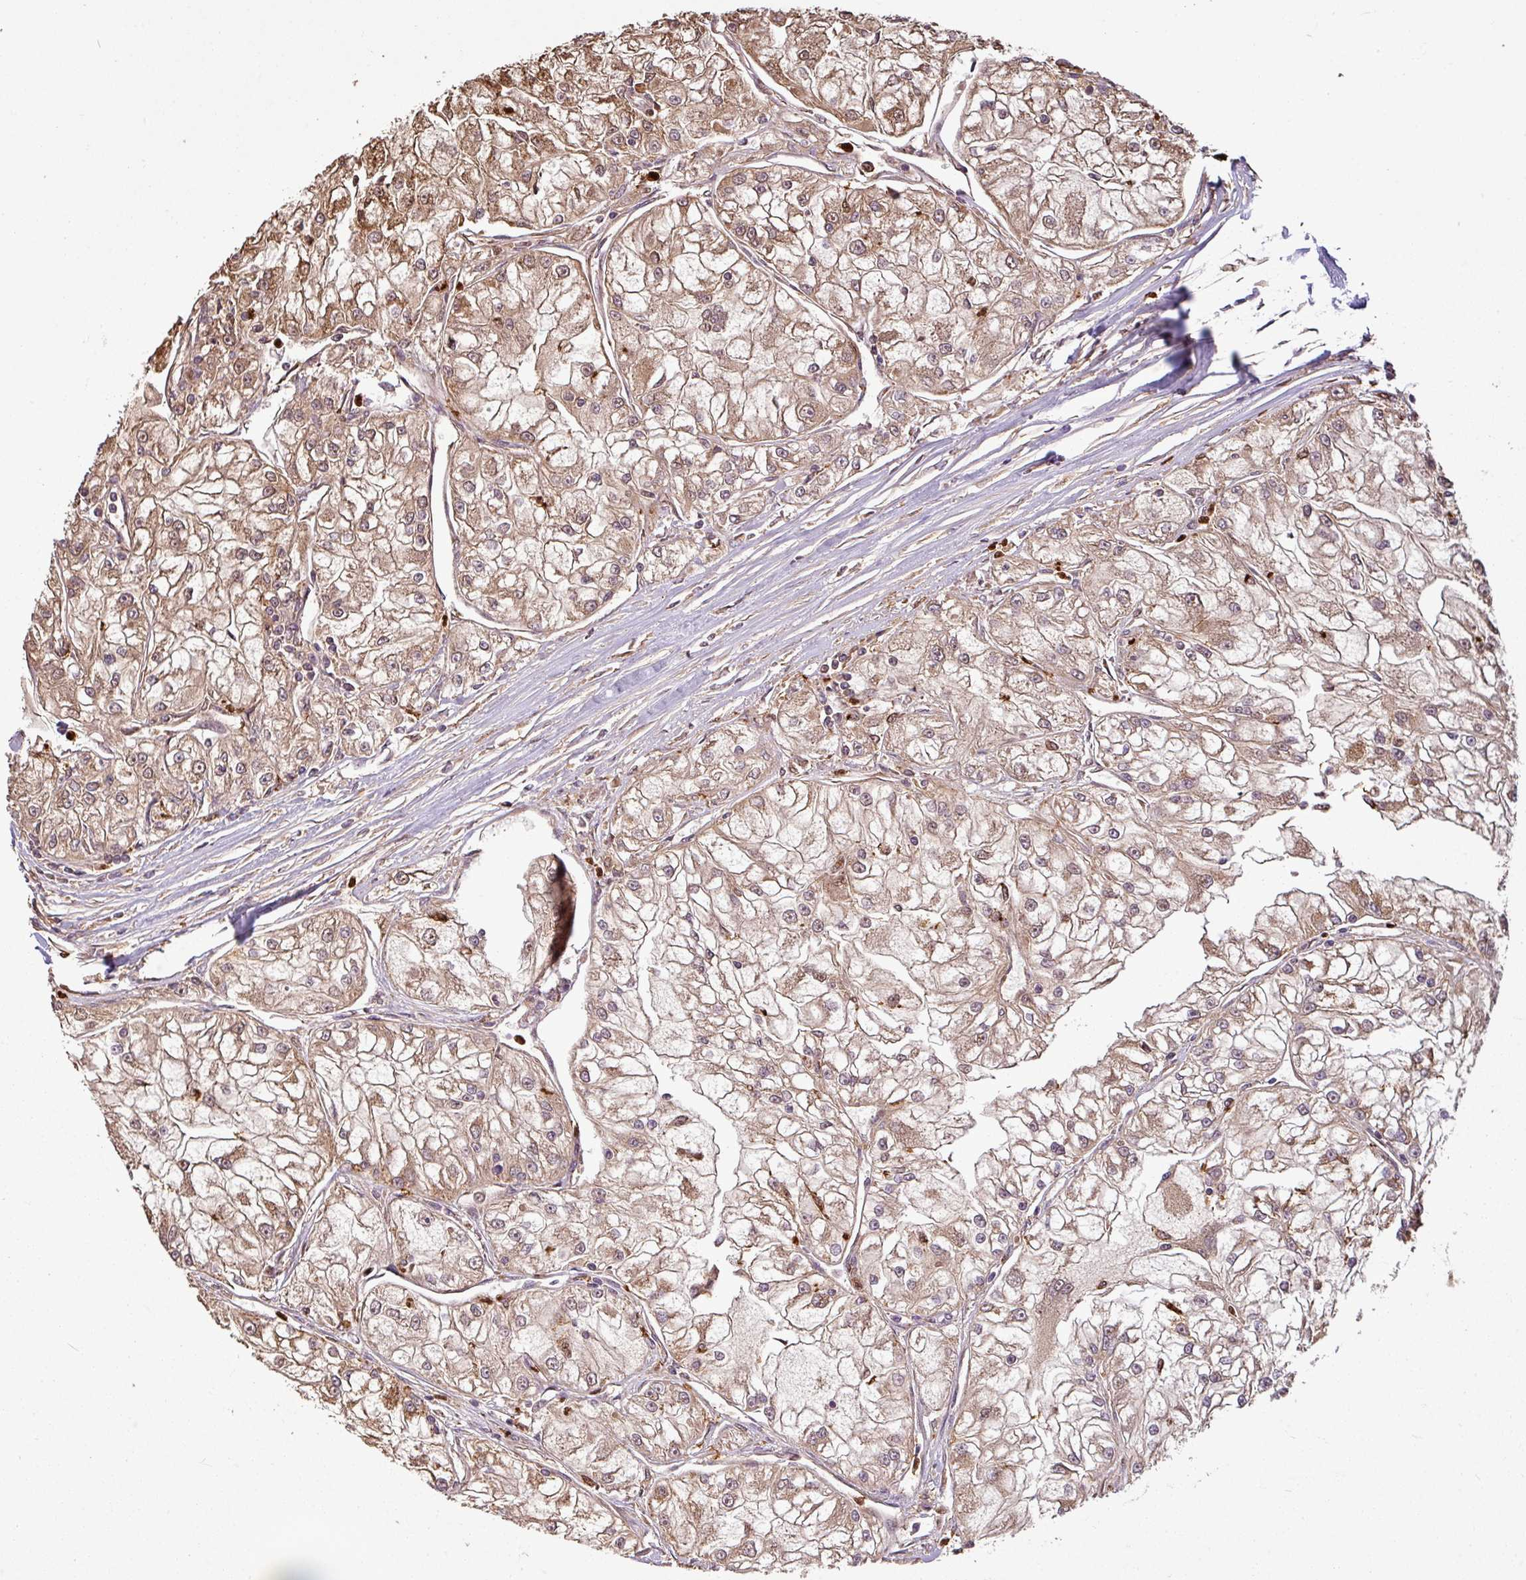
{"staining": {"intensity": "moderate", "quantity": ">75%", "location": "cytoplasmic/membranous,nuclear"}, "tissue": "renal cancer", "cell_type": "Tumor cells", "image_type": "cancer", "snomed": [{"axis": "morphology", "description": "Adenocarcinoma, NOS"}, {"axis": "topography", "description": "Kidney"}], "caption": "This histopathology image demonstrates immunohistochemistry (IHC) staining of human renal adenocarcinoma, with medium moderate cytoplasmic/membranous and nuclear staining in about >75% of tumor cells.", "gene": "PLEKHM1", "patient": {"sex": "female", "age": 72}}